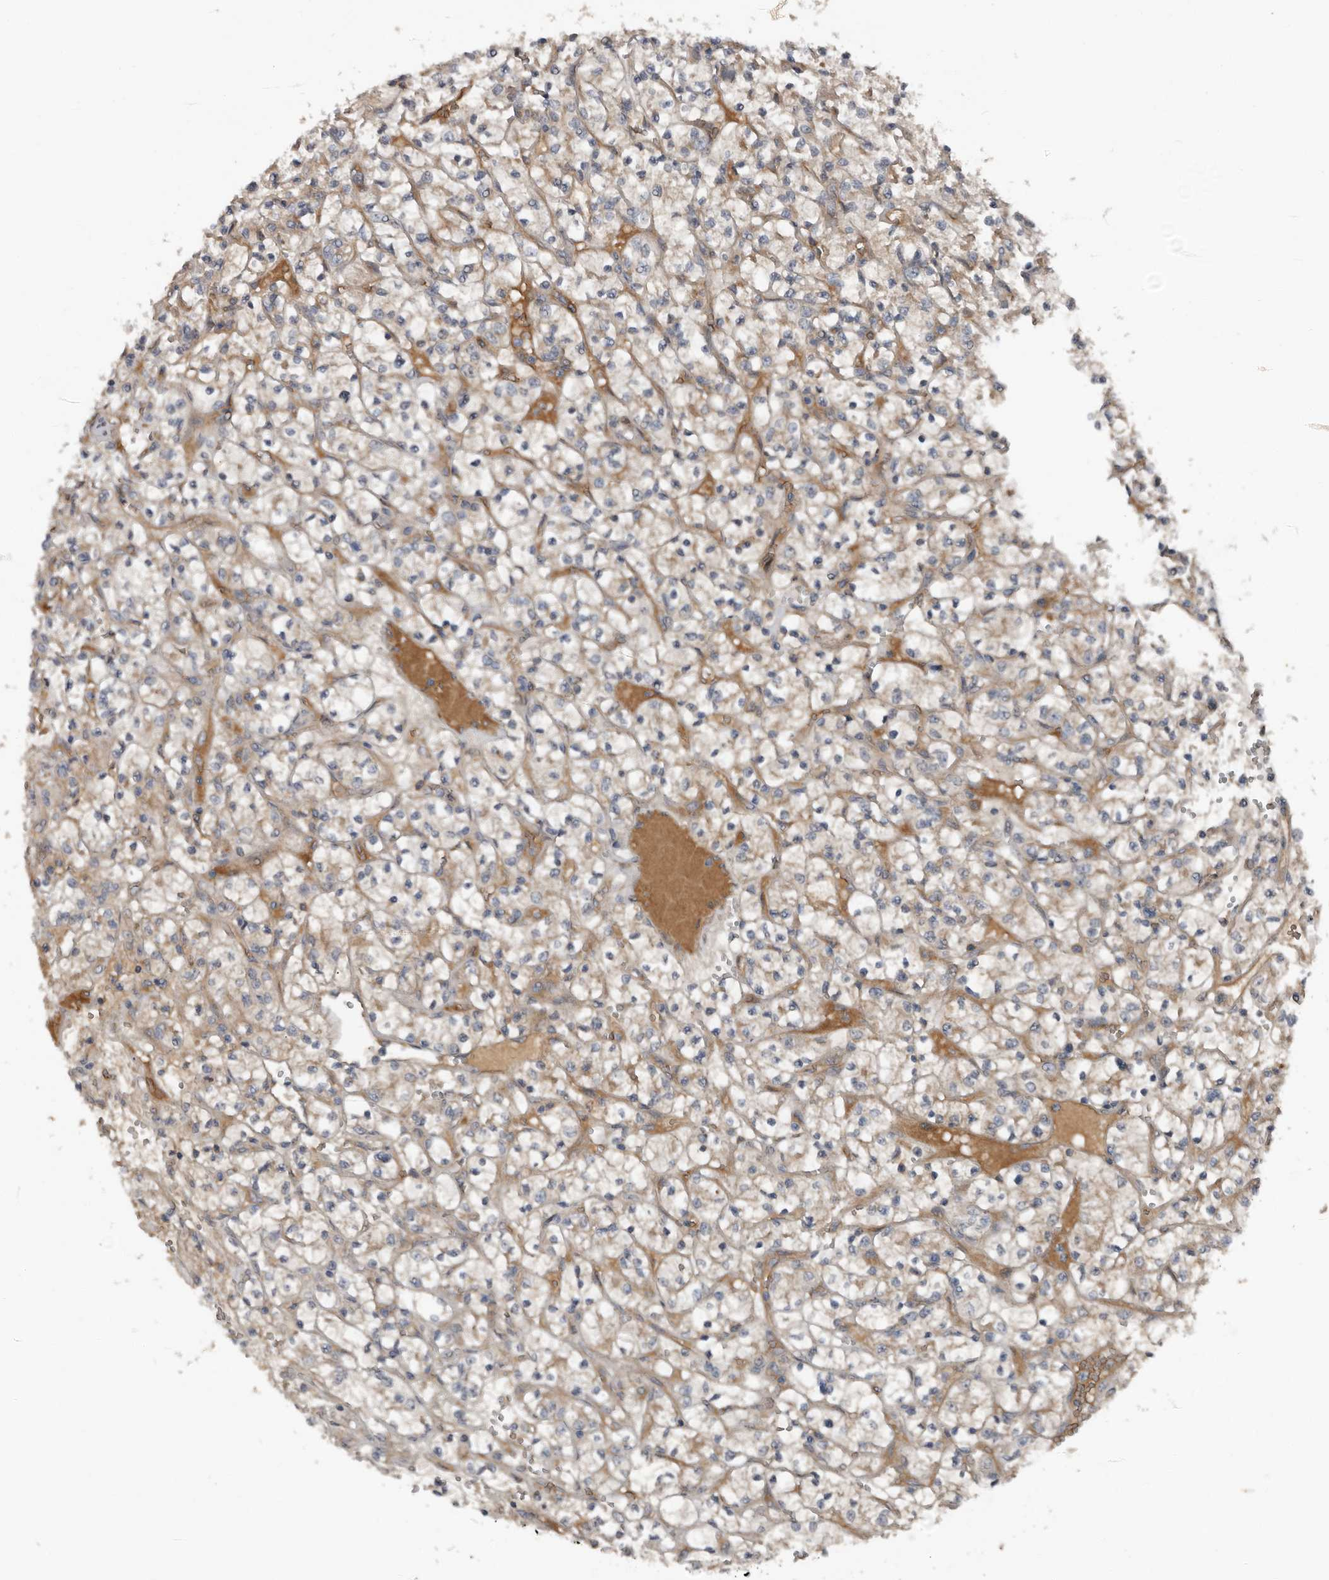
{"staining": {"intensity": "weak", "quantity": "<25%", "location": "cytoplasmic/membranous"}, "tissue": "renal cancer", "cell_type": "Tumor cells", "image_type": "cancer", "snomed": [{"axis": "morphology", "description": "Adenocarcinoma, NOS"}, {"axis": "topography", "description": "Kidney"}], "caption": "This is a micrograph of immunohistochemistry (IHC) staining of renal cancer, which shows no expression in tumor cells.", "gene": "DNAJB4", "patient": {"sex": "female", "age": 69}}